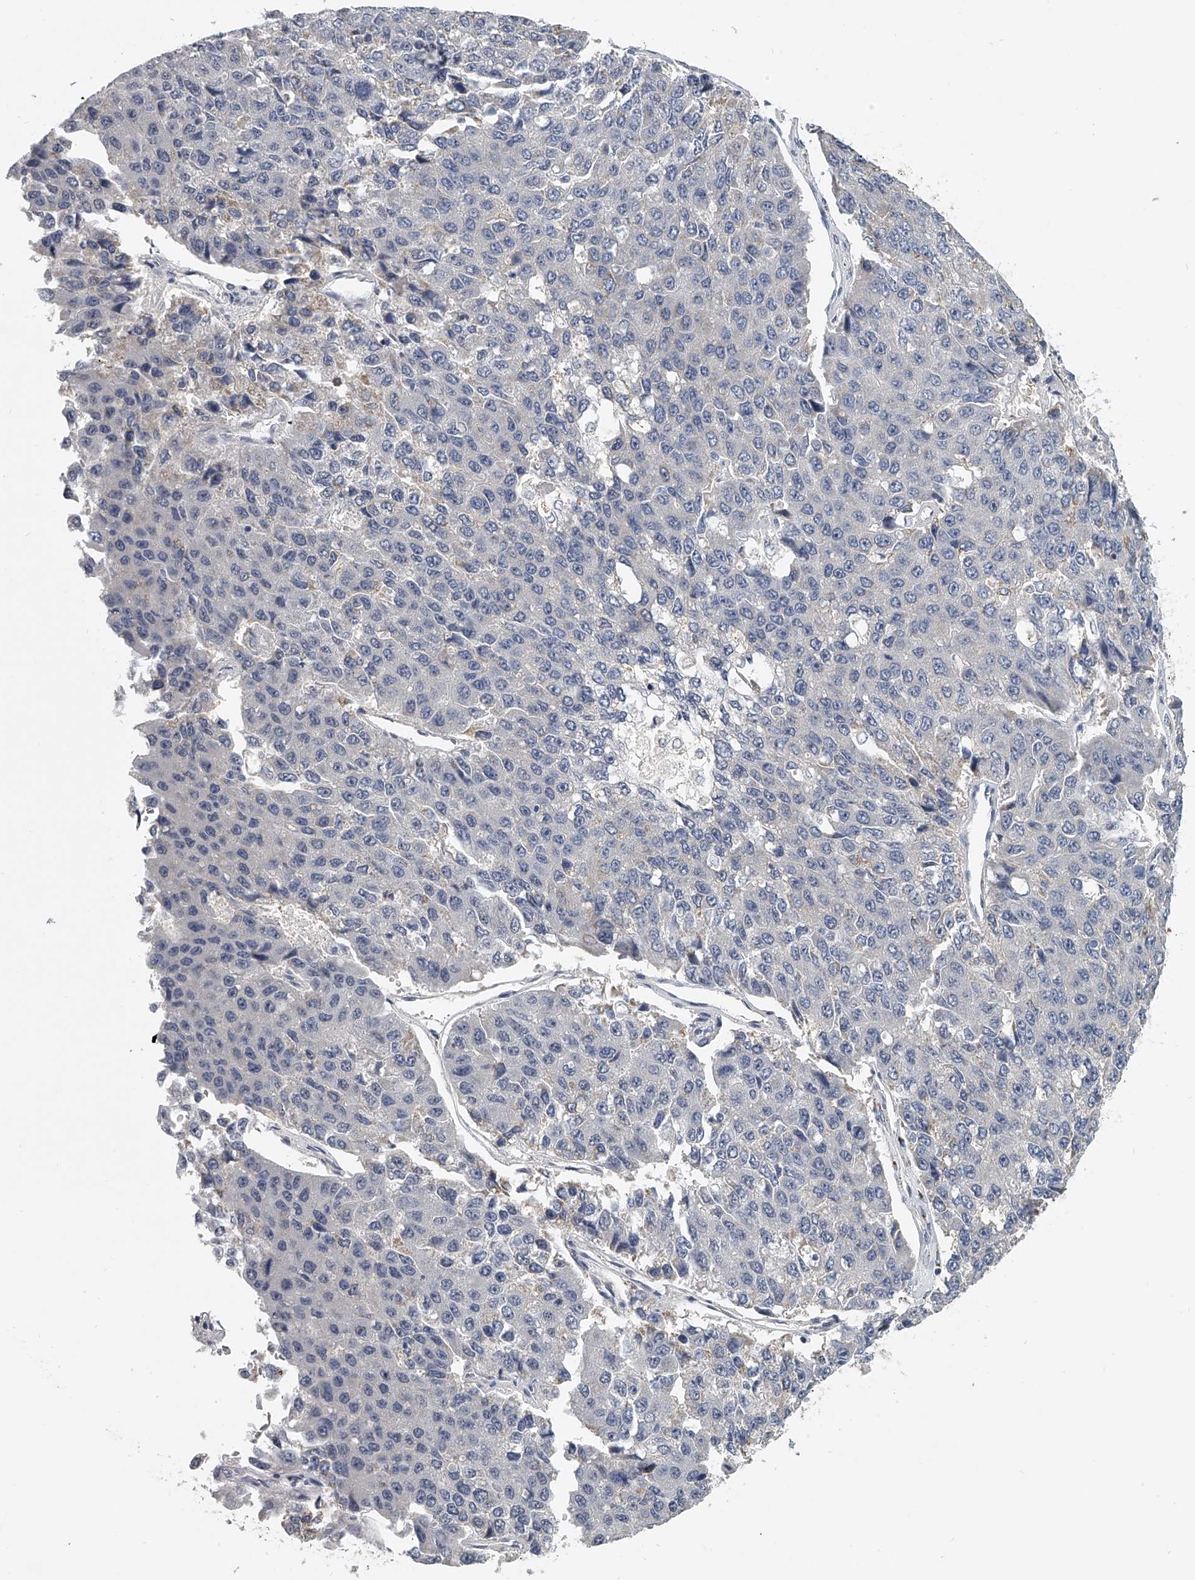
{"staining": {"intensity": "negative", "quantity": "none", "location": "none"}, "tissue": "pancreatic cancer", "cell_type": "Tumor cells", "image_type": "cancer", "snomed": [{"axis": "morphology", "description": "Adenocarcinoma, NOS"}, {"axis": "topography", "description": "Pancreas"}], "caption": "Immunohistochemical staining of pancreatic adenocarcinoma reveals no significant staining in tumor cells. Nuclei are stained in blue.", "gene": "KLHL7", "patient": {"sex": "male", "age": 50}}